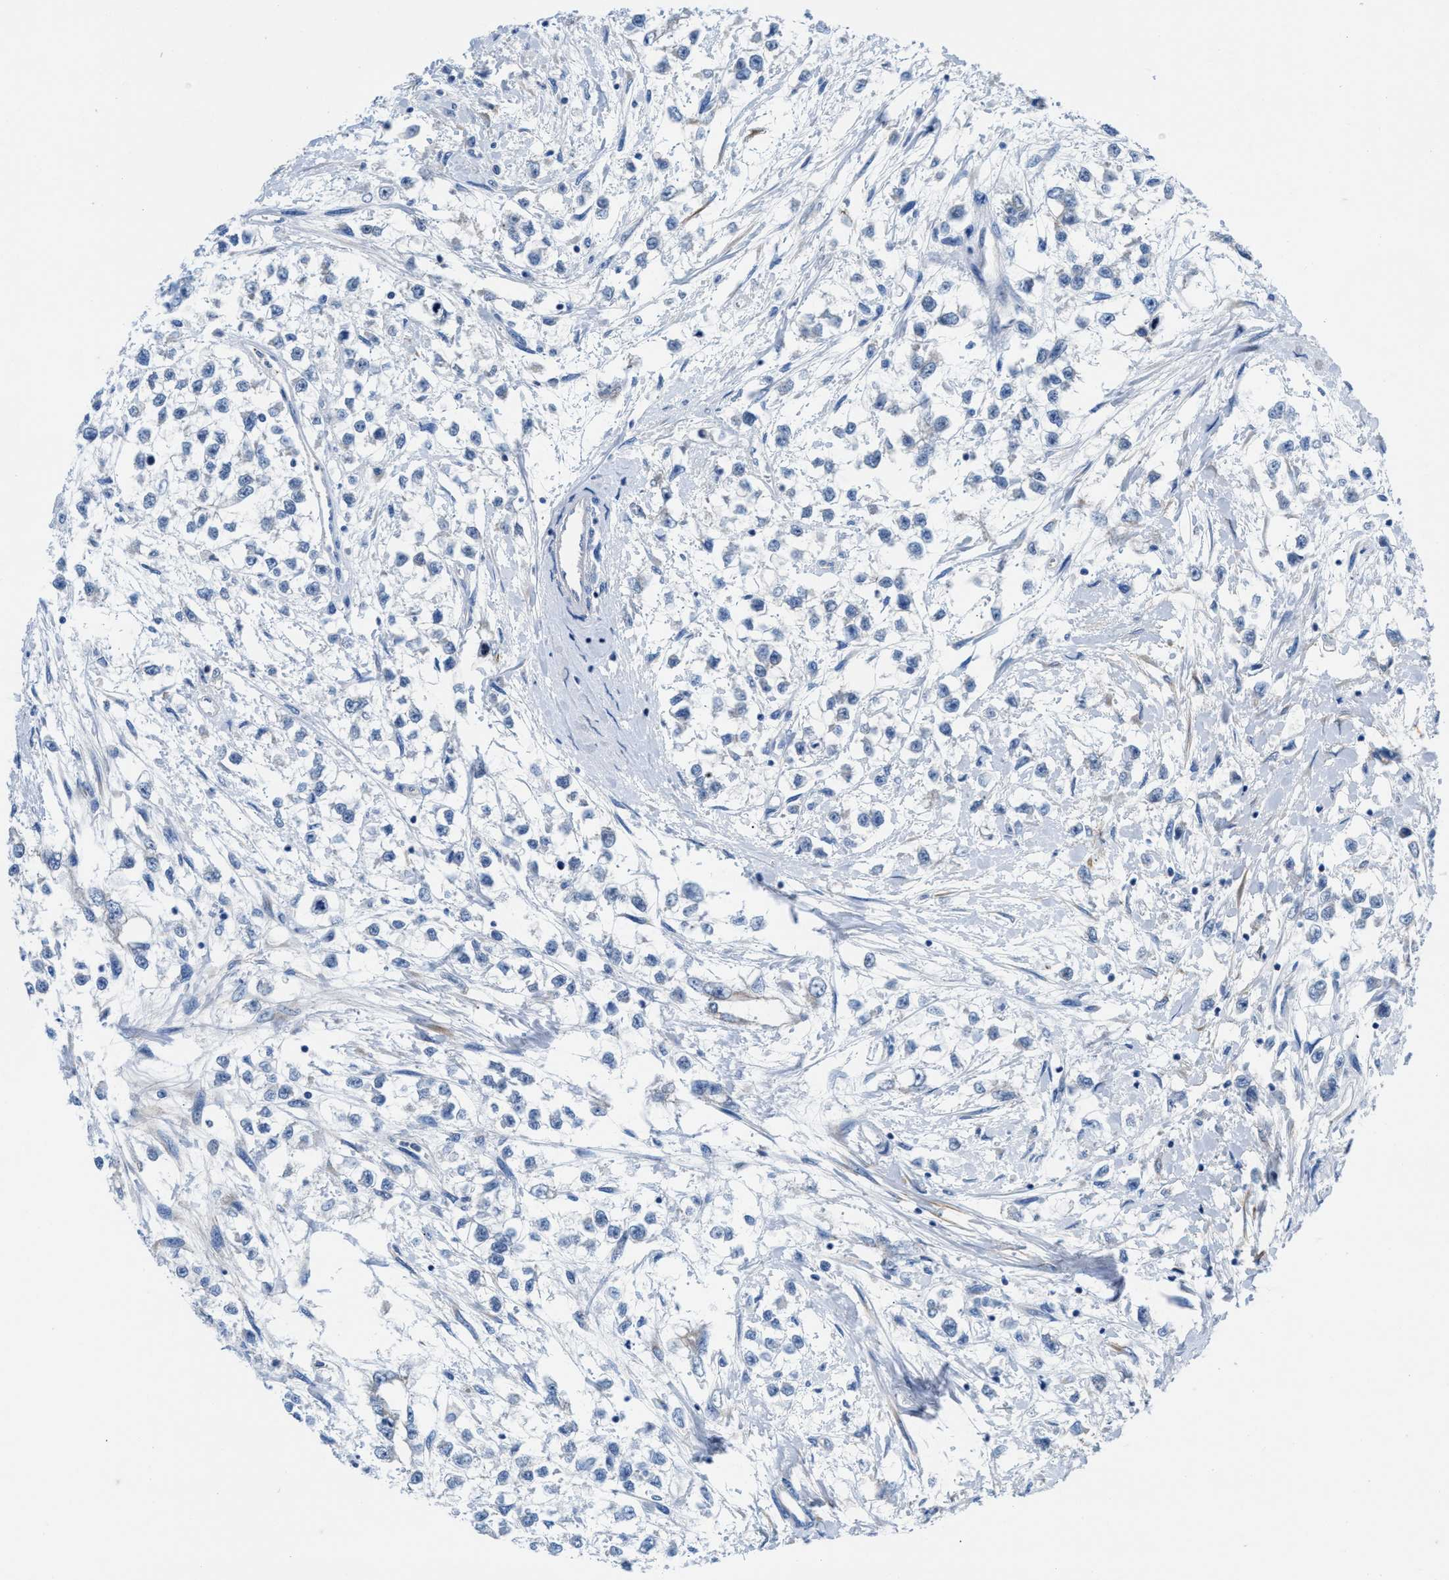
{"staining": {"intensity": "negative", "quantity": "none", "location": "none"}, "tissue": "testis cancer", "cell_type": "Tumor cells", "image_type": "cancer", "snomed": [{"axis": "morphology", "description": "Seminoma, NOS"}, {"axis": "morphology", "description": "Carcinoma, Embryonal, NOS"}, {"axis": "topography", "description": "Testis"}], "caption": "DAB immunohistochemical staining of testis cancer demonstrates no significant expression in tumor cells.", "gene": "PARG", "patient": {"sex": "male", "age": 51}}